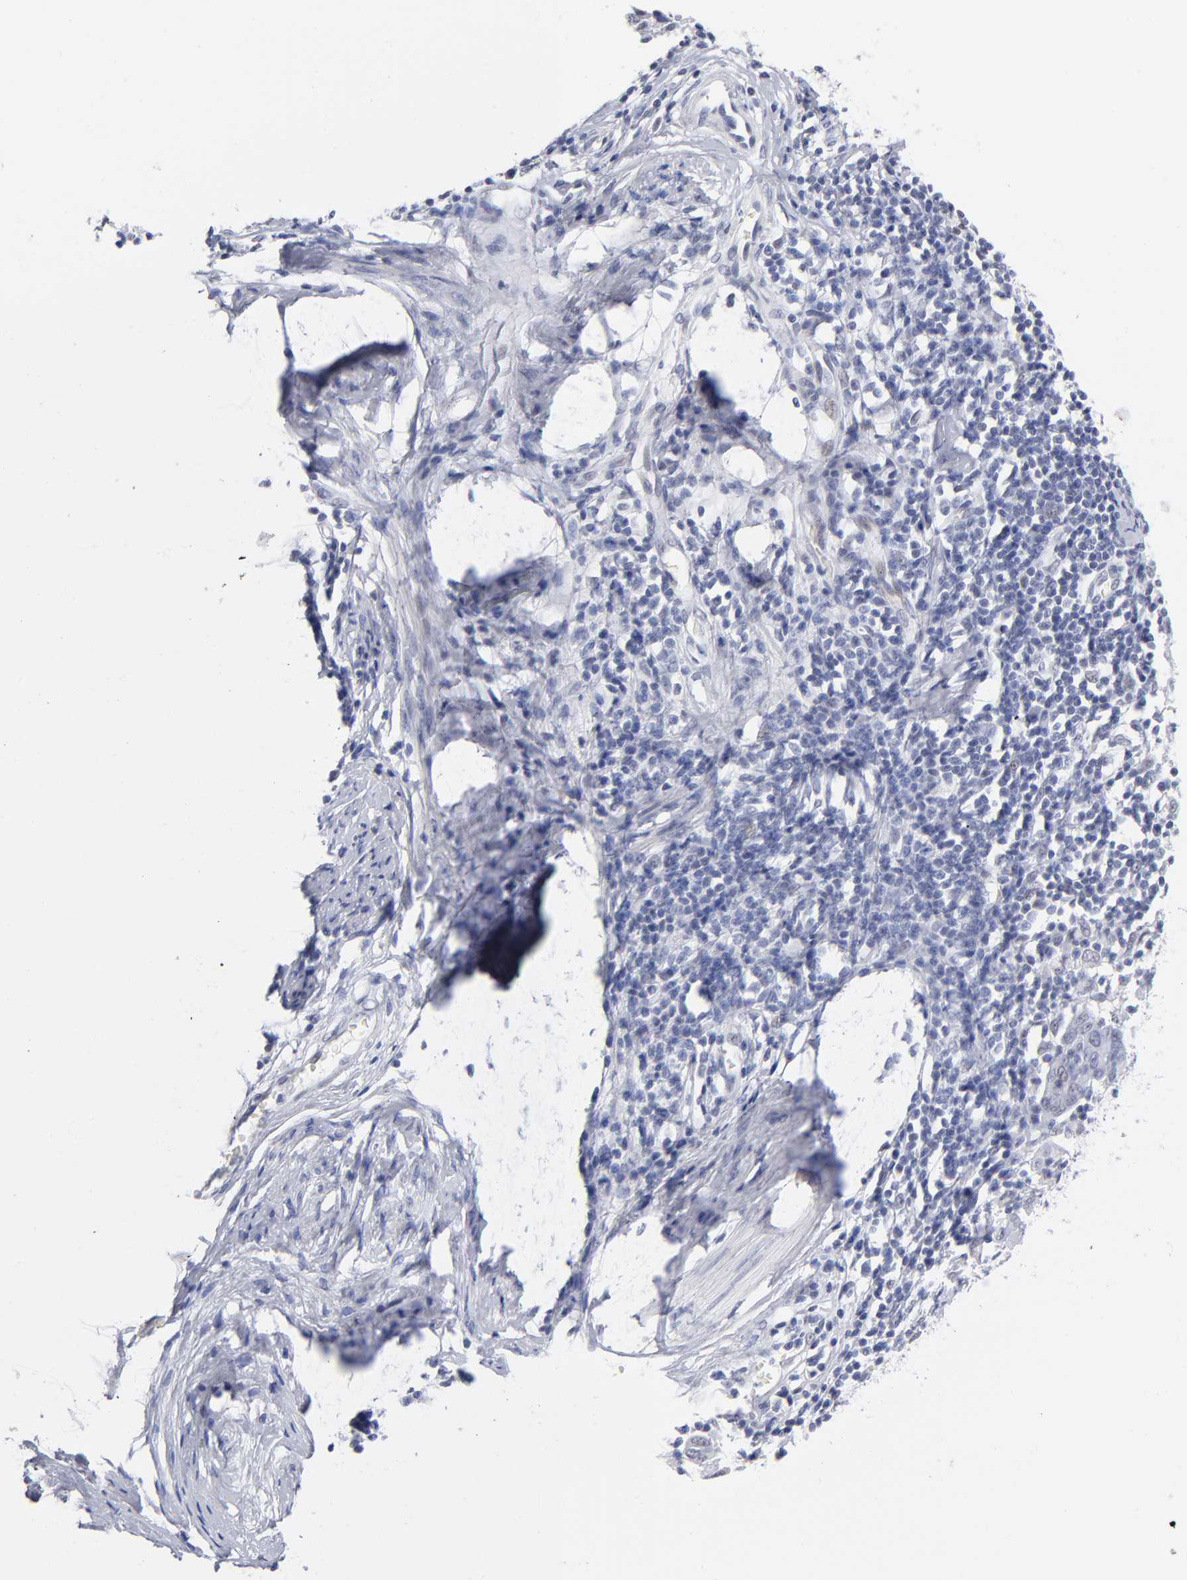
{"staining": {"intensity": "negative", "quantity": "none", "location": "none"}, "tissue": "cervical cancer", "cell_type": "Tumor cells", "image_type": "cancer", "snomed": [{"axis": "morphology", "description": "Normal tissue, NOS"}, {"axis": "morphology", "description": "Squamous cell carcinoma, NOS"}, {"axis": "topography", "description": "Cervix"}], "caption": "Protein analysis of squamous cell carcinoma (cervical) shows no significant expression in tumor cells.", "gene": "SNRPB", "patient": {"sex": "female", "age": 67}}